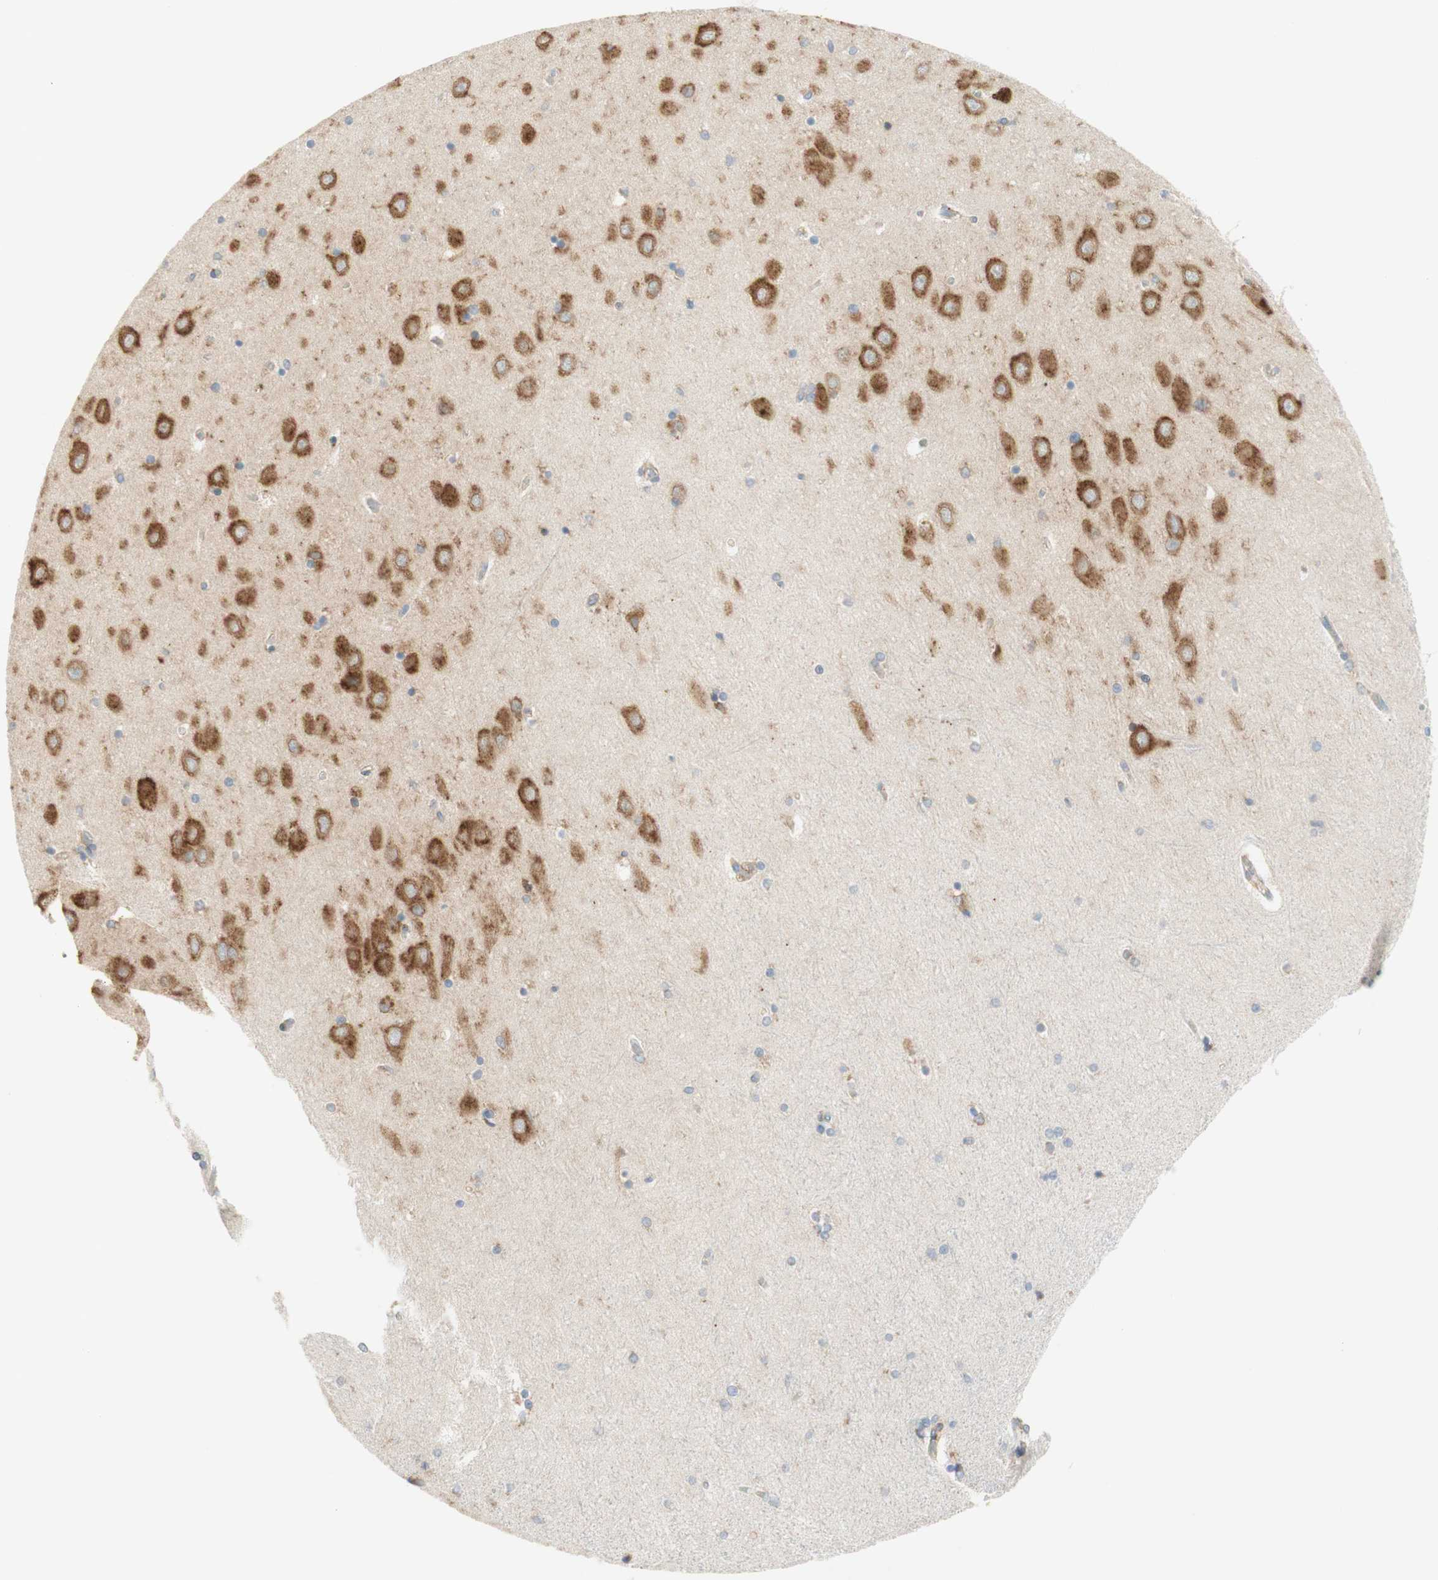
{"staining": {"intensity": "moderate", "quantity": "<25%", "location": "cytoplasmic/membranous"}, "tissue": "hippocampus", "cell_type": "Glial cells", "image_type": "normal", "snomed": [{"axis": "morphology", "description": "Normal tissue, NOS"}, {"axis": "topography", "description": "Hippocampus"}], "caption": "Human hippocampus stained with a brown dye shows moderate cytoplasmic/membranous positive expression in about <25% of glial cells.", "gene": "MANF", "patient": {"sex": "female", "age": 54}}